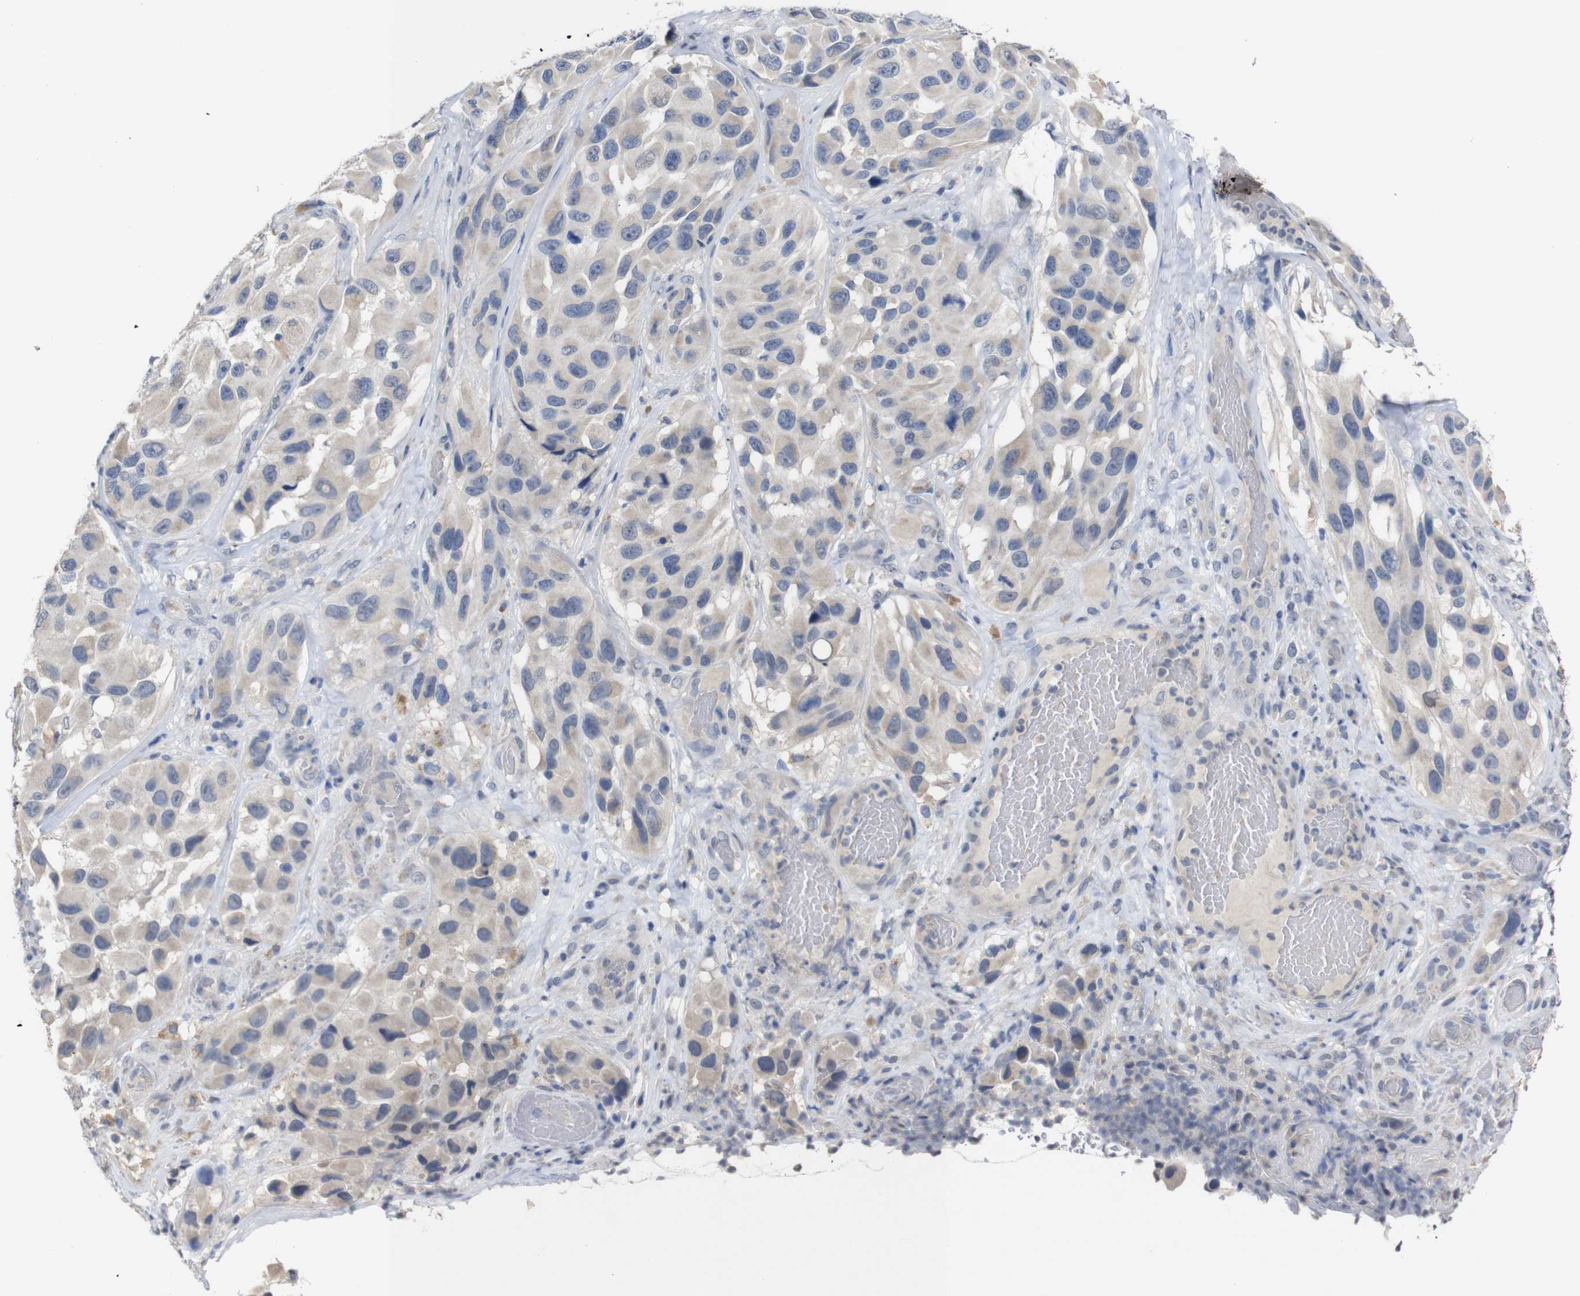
{"staining": {"intensity": "weak", "quantity": "<25%", "location": "cytoplasmic/membranous"}, "tissue": "melanoma", "cell_type": "Tumor cells", "image_type": "cancer", "snomed": [{"axis": "morphology", "description": "Malignant melanoma, NOS"}, {"axis": "topography", "description": "Skin"}], "caption": "Immunohistochemistry (IHC) of melanoma displays no positivity in tumor cells. (Stains: DAB immunohistochemistry with hematoxylin counter stain, Microscopy: brightfield microscopy at high magnification).", "gene": "HNF1A", "patient": {"sex": "female", "age": 73}}